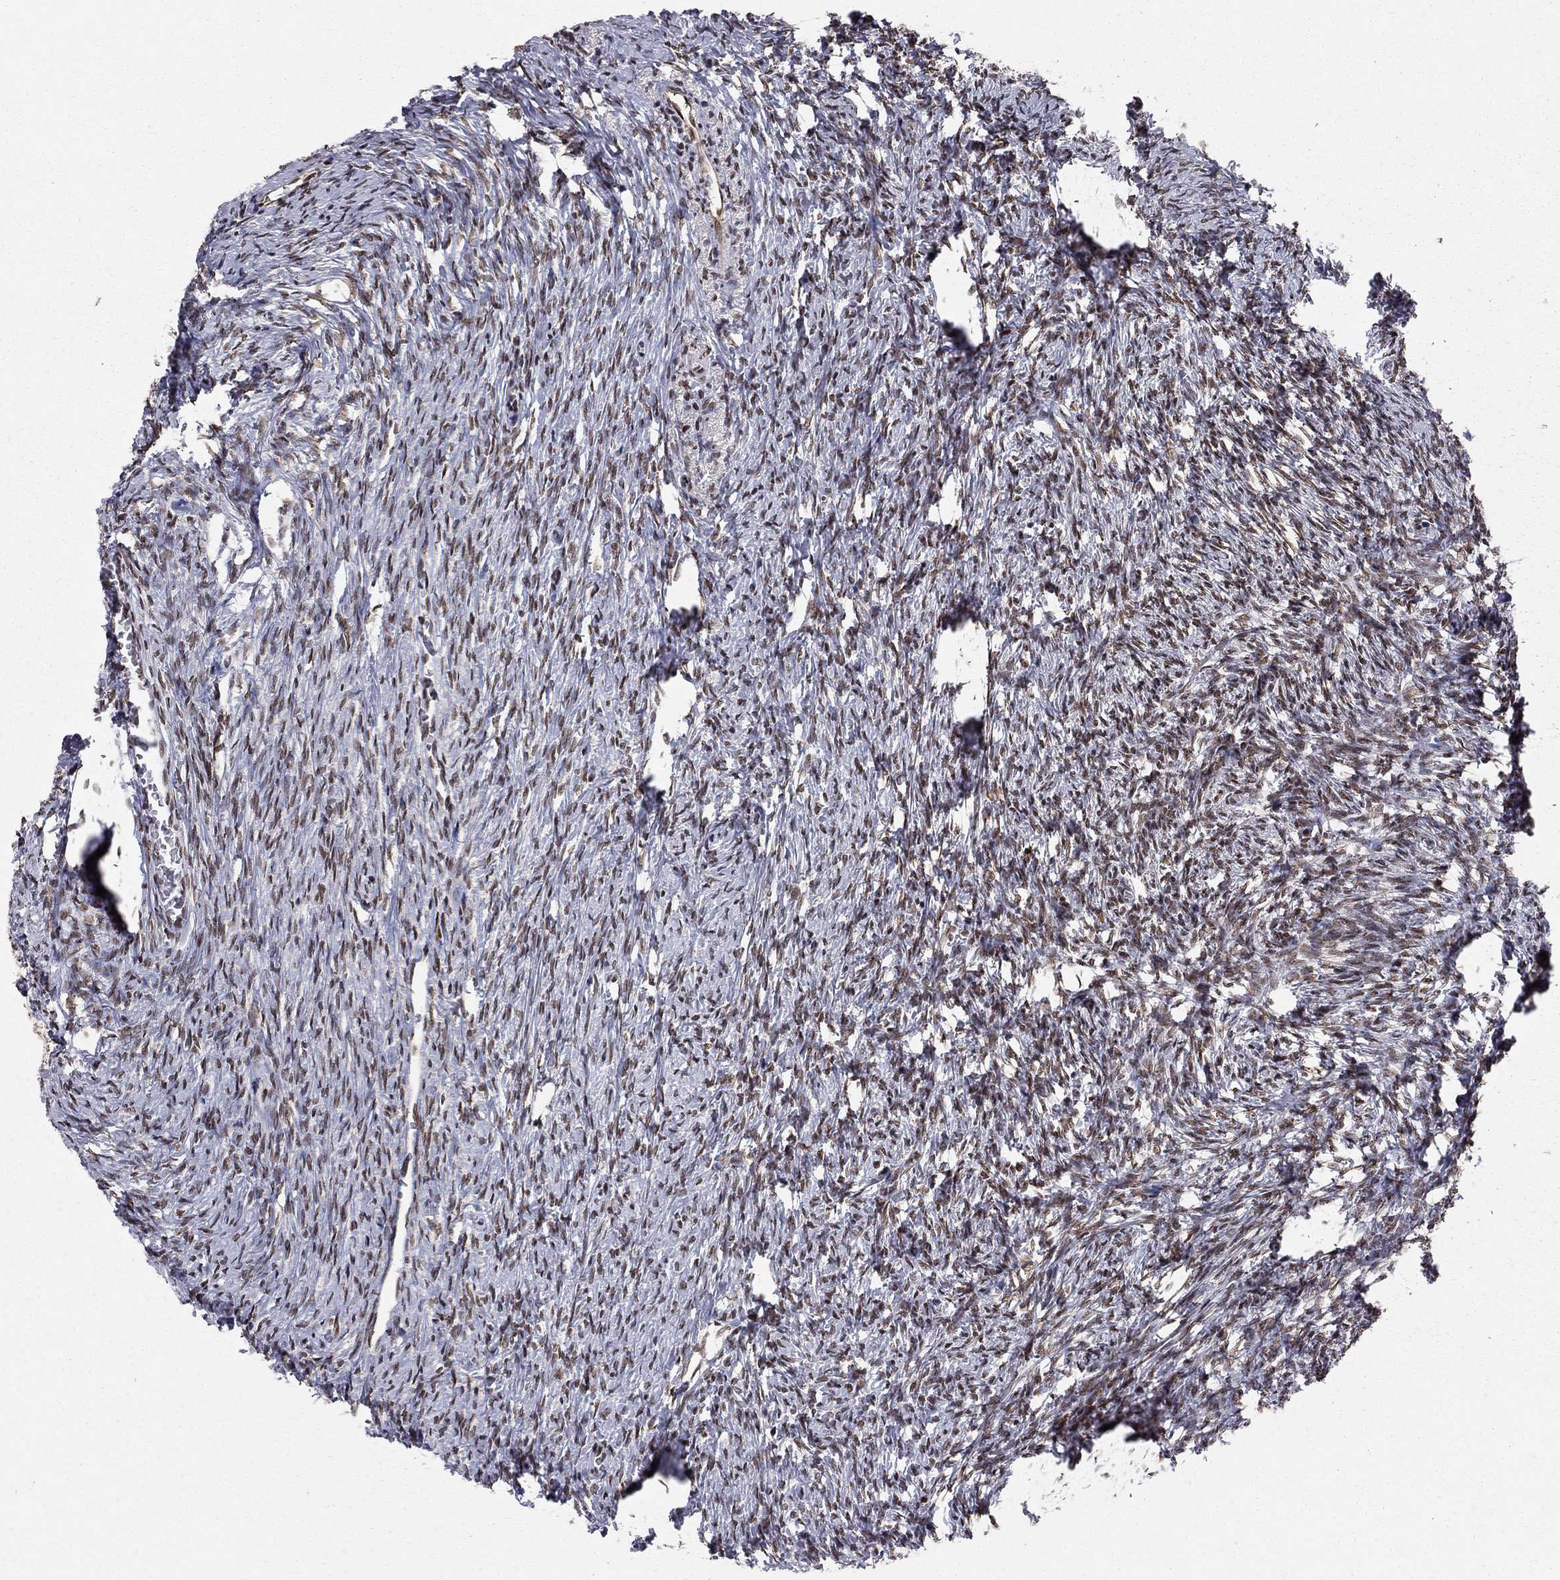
{"staining": {"intensity": "moderate", "quantity": "25%-75%", "location": "nuclear"}, "tissue": "ovary", "cell_type": "Ovarian stroma cells", "image_type": "normal", "snomed": [{"axis": "morphology", "description": "Normal tissue, NOS"}, {"axis": "topography", "description": "Ovary"}], "caption": "High-power microscopy captured an immunohistochemistry micrograph of benign ovary, revealing moderate nuclear staining in approximately 25%-75% of ovarian stroma cells. (DAB (3,3'-diaminobenzidine) IHC, brown staining for protein, blue staining for nuclei).", "gene": "SAP30L", "patient": {"sex": "female", "age": 39}}